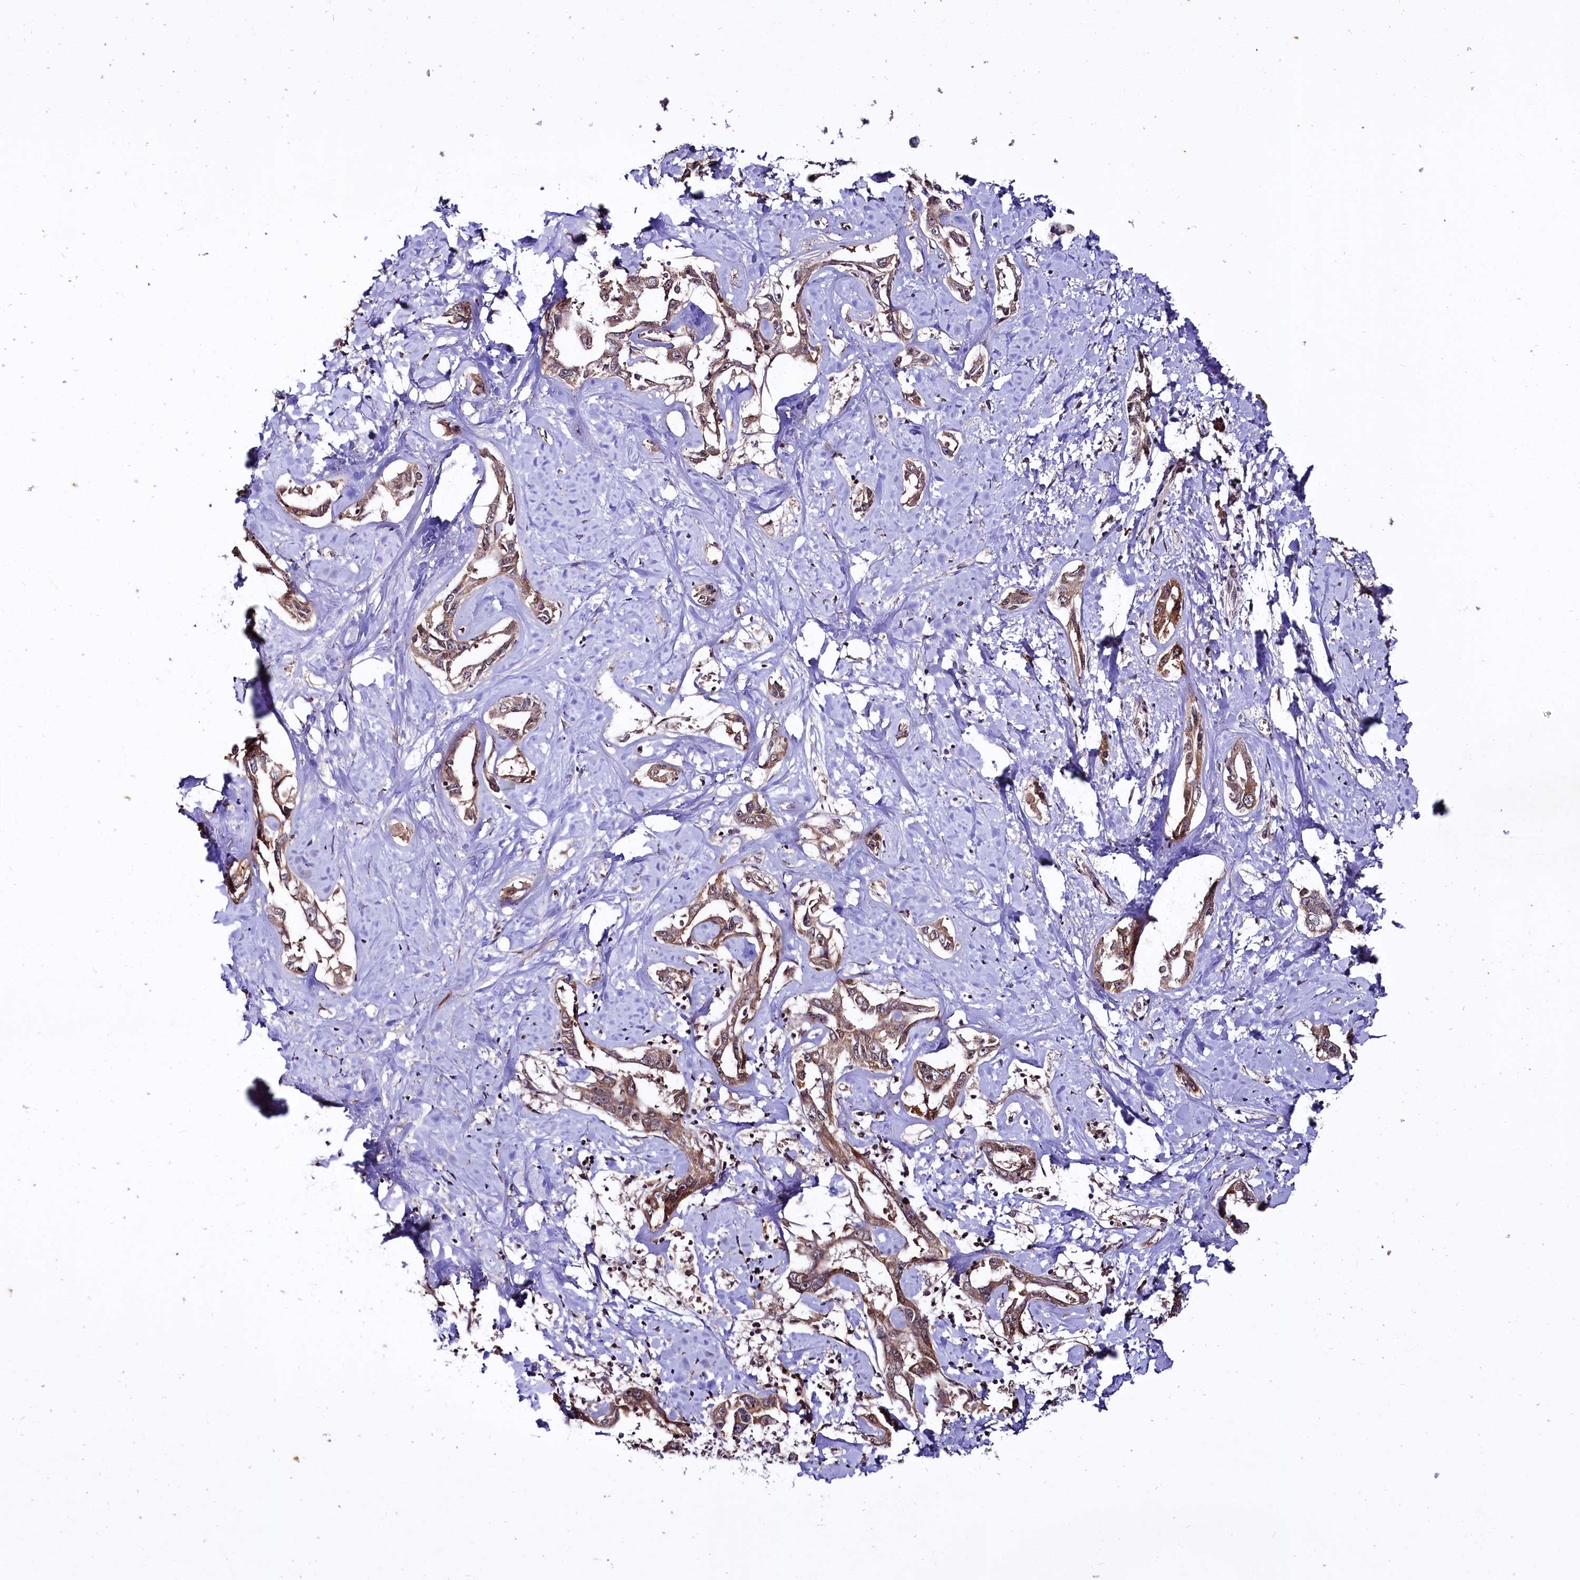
{"staining": {"intensity": "moderate", "quantity": ">75%", "location": "cytoplasmic/membranous"}, "tissue": "liver cancer", "cell_type": "Tumor cells", "image_type": "cancer", "snomed": [{"axis": "morphology", "description": "Cholangiocarcinoma"}, {"axis": "topography", "description": "Liver"}], "caption": "Human liver cholangiocarcinoma stained with a protein marker exhibits moderate staining in tumor cells.", "gene": "UBE3A", "patient": {"sex": "male", "age": 59}}